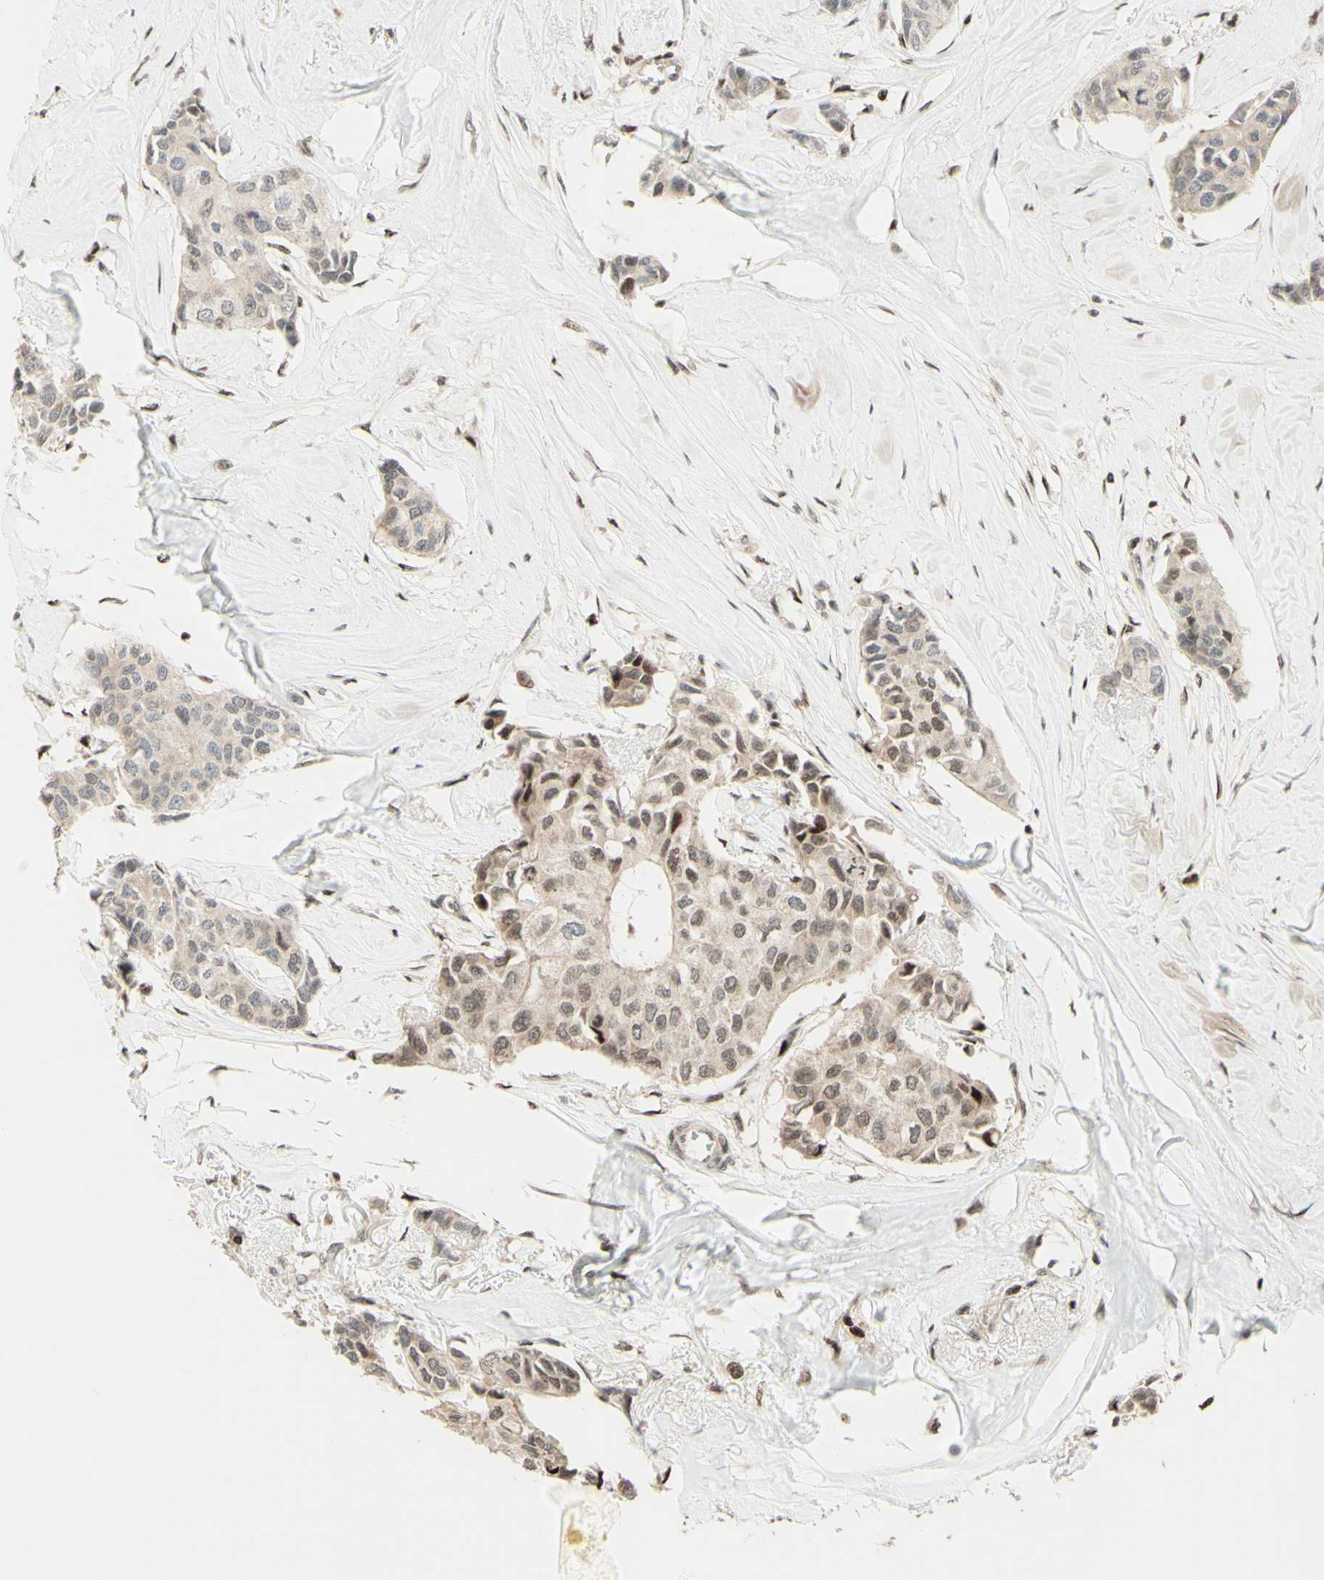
{"staining": {"intensity": "moderate", "quantity": "<25%", "location": "cytoplasmic/membranous,nuclear"}, "tissue": "breast cancer", "cell_type": "Tumor cells", "image_type": "cancer", "snomed": [{"axis": "morphology", "description": "Duct carcinoma"}, {"axis": "topography", "description": "Breast"}], "caption": "Intraductal carcinoma (breast) stained with immunohistochemistry (IHC) shows moderate cytoplasmic/membranous and nuclear expression in approximately <25% of tumor cells.", "gene": "CDKL5", "patient": {"sex": "female", "age": 80}}